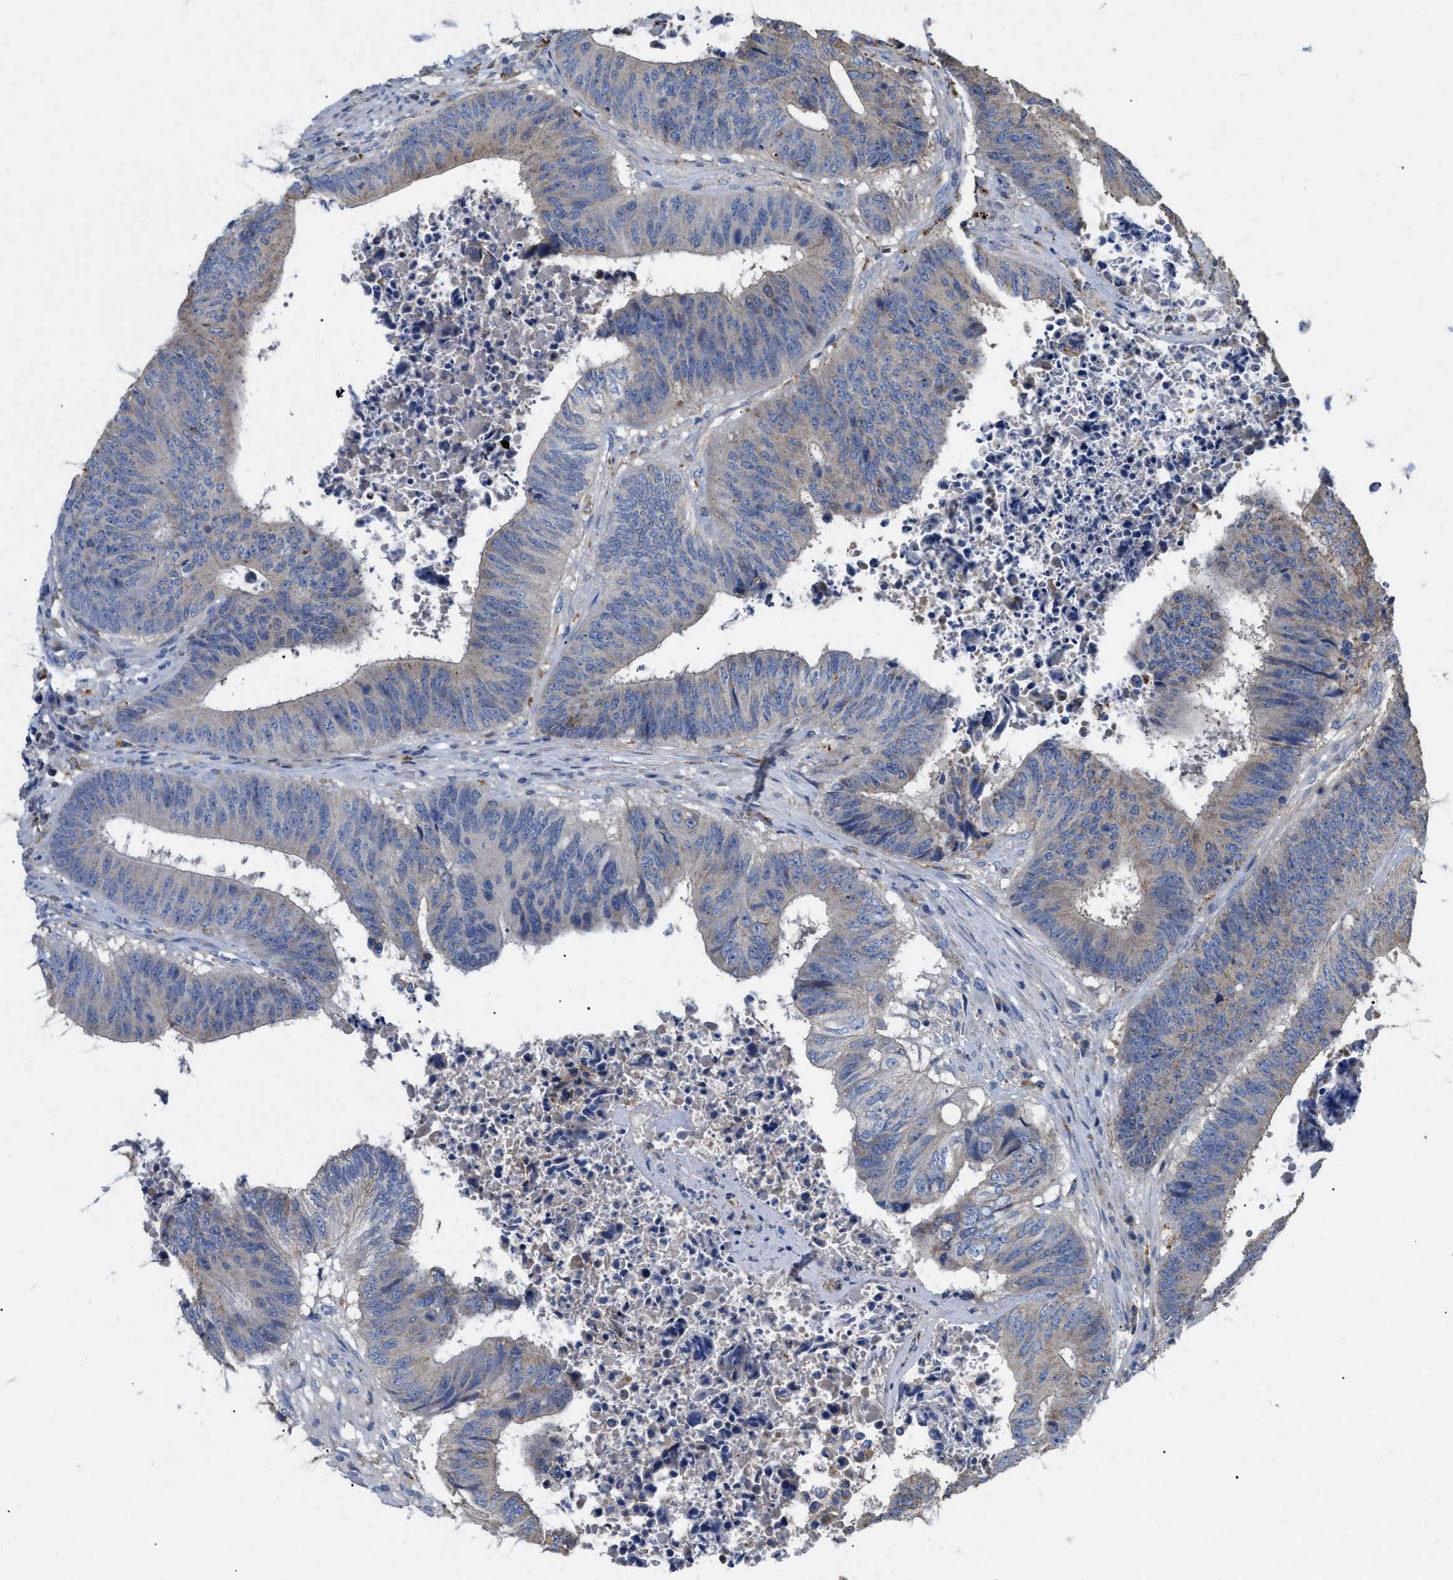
{"staining": {"intensity": "negative", "quantity": "none", "location": "none"}, "tissue": "colorectal cancer", "cell_type": "Tumor cells", "image_type": "cancer", "snomed": [{"axis": "morphology", "description": "Adenocarcinoma, NOS"}, {"axis": "topography", "description": "Rectum"}], "caption": "This is an IHC micrograph of human colorectal adenocarcinoma. There is no staining in tumor cells.", "gene": "FAM171A2", "patient": {"sex": "male", "age": 72}}